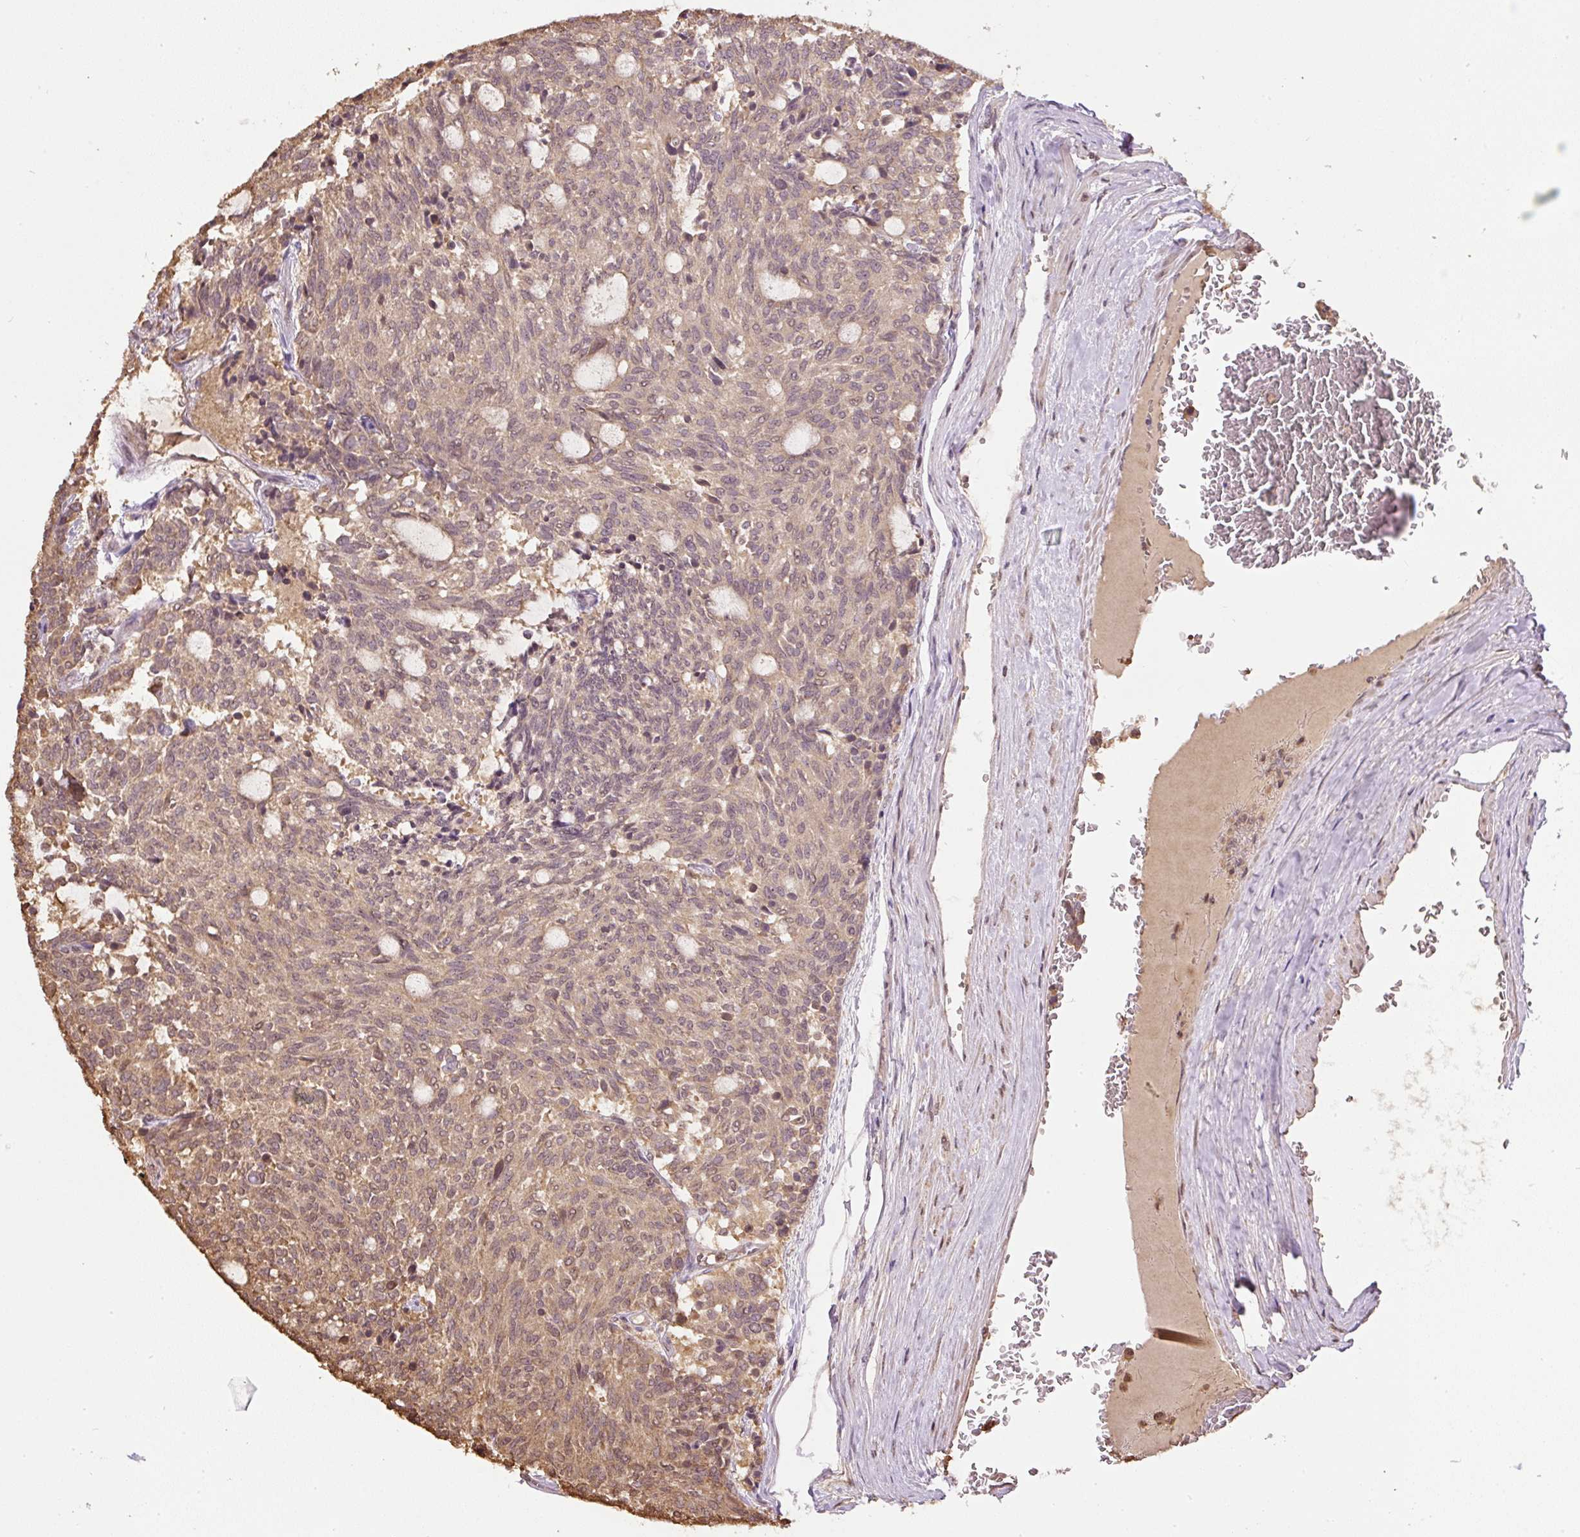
{"staining": {"intensity": "weak", "quantity": ">75%", "location": "cytoplasmic/membranous,nuclear"}, "tissue": "carcinoid", "cell_type": "Tumor cells", "image_type": "cancer", "snomed": [{"axis": "morphology", "description": "Carcinoid, malignant, NOS"}, {"axis": "topography", "description": "Pancreas"}], "caption": "Protein expression analysis of human malignant carcinoid reveals weak cytoplasmic/membranous and nuclear staining in approximately >75% of tumor cells. (Stains: DAB in brown, nuclei in blue, Microscopy: brightfield microscopy at high magnification).", "gene": "TMEM170B", "patient": {"sex": "female", "age": 54}}